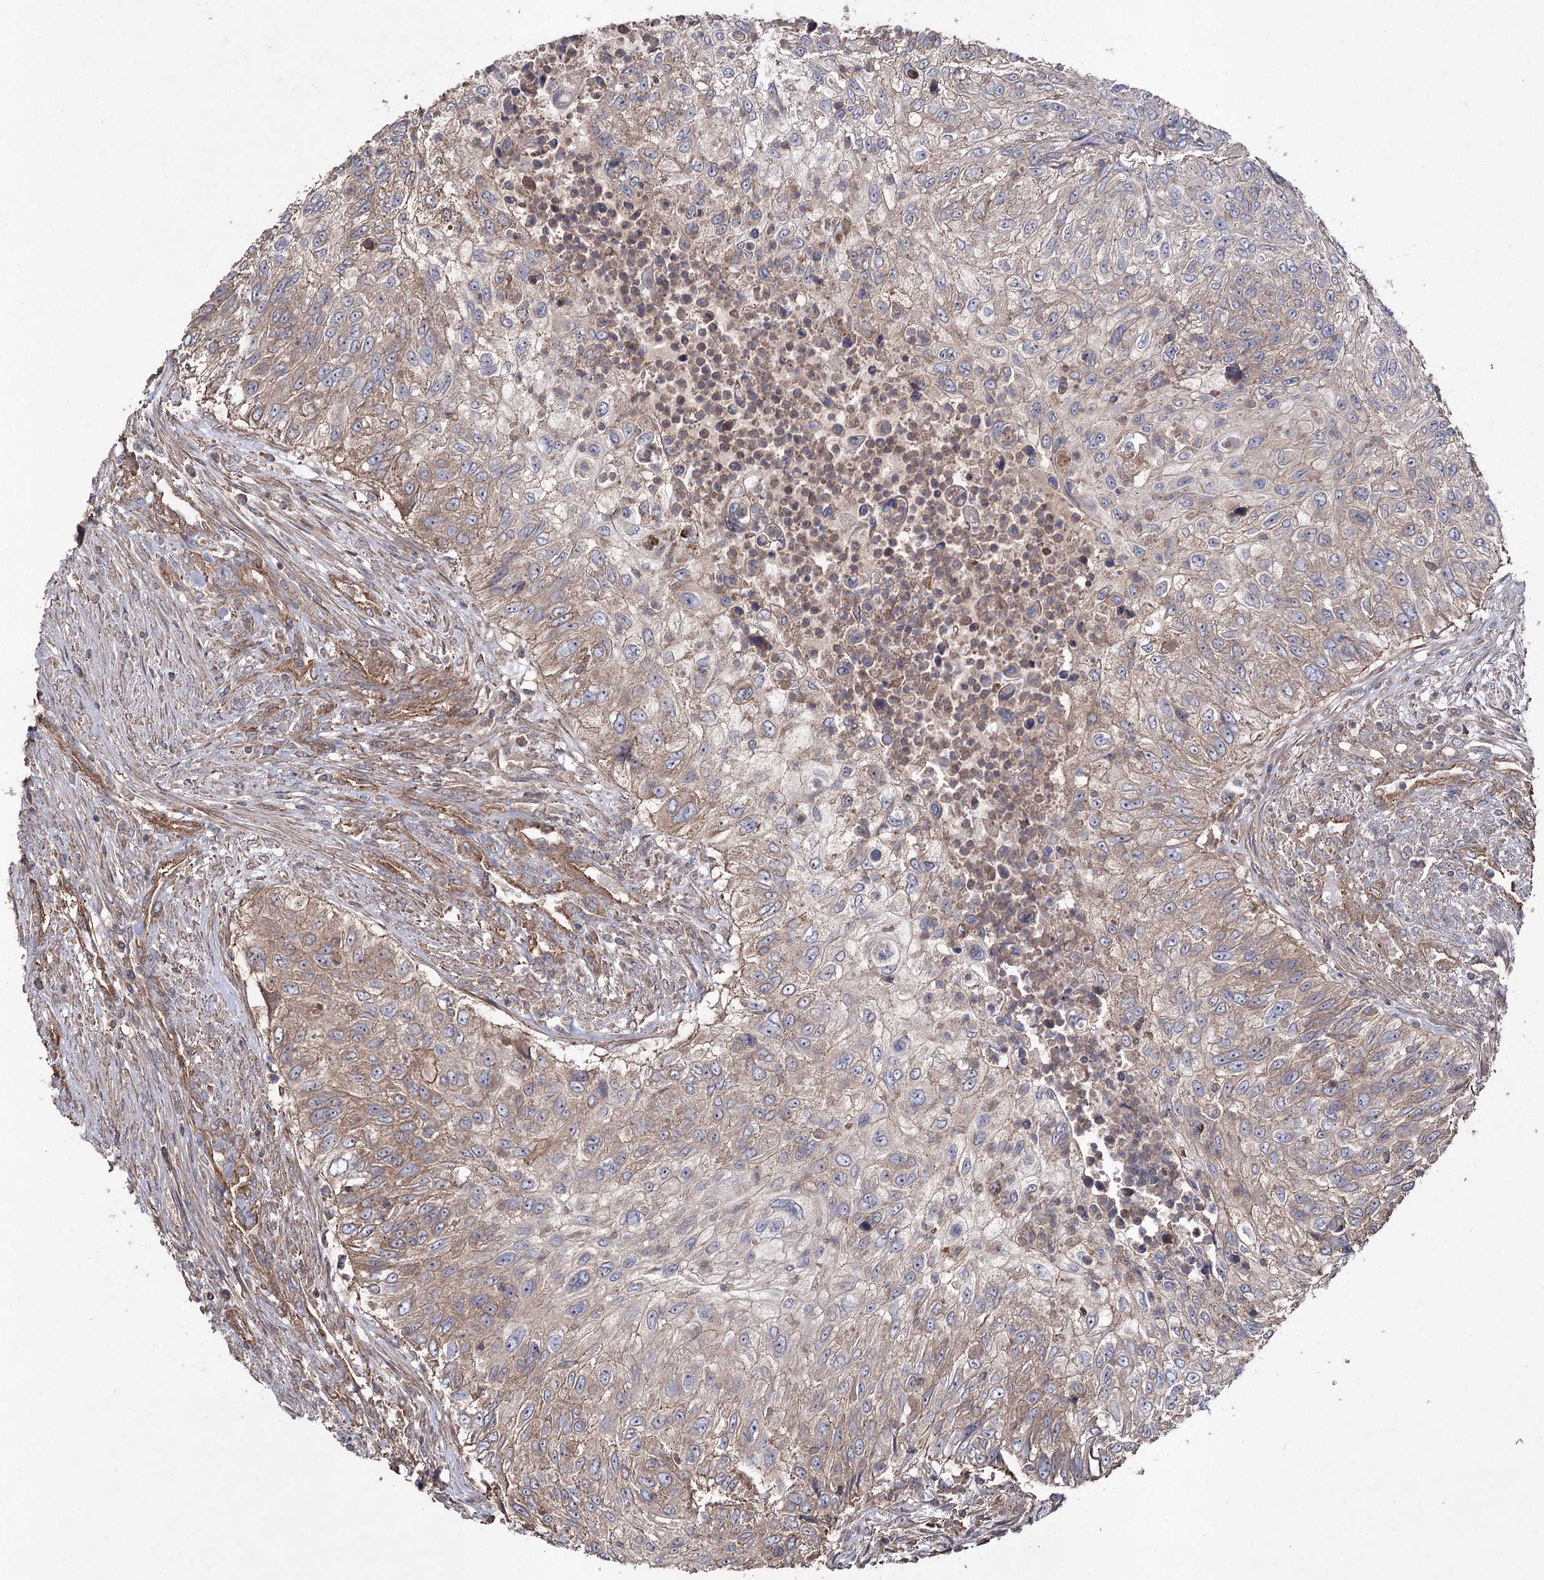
{"staining": {"intensity": "moderate", "quantity": "25%-75%", "location": "cytoplasmic/membranous"}, "tissue": "urothelial cancer", "cell_type": "Tumor cells", "image_type": "cancer", "snomed": [{"axis": "morphology", "description": "Urothelial carcinoma, High grade"}, {"axis": "topography", "description": "Urinary bladder"}], "caption": "A histopathology image showing moderate cytoplasmic/membranous staining in about 25%-75% of tumor cells in urothelial cancer, as visualized by brown immunohistochemical staining.", "gene": "LARS2", "patient": {"sex": "female", "age": 60}}